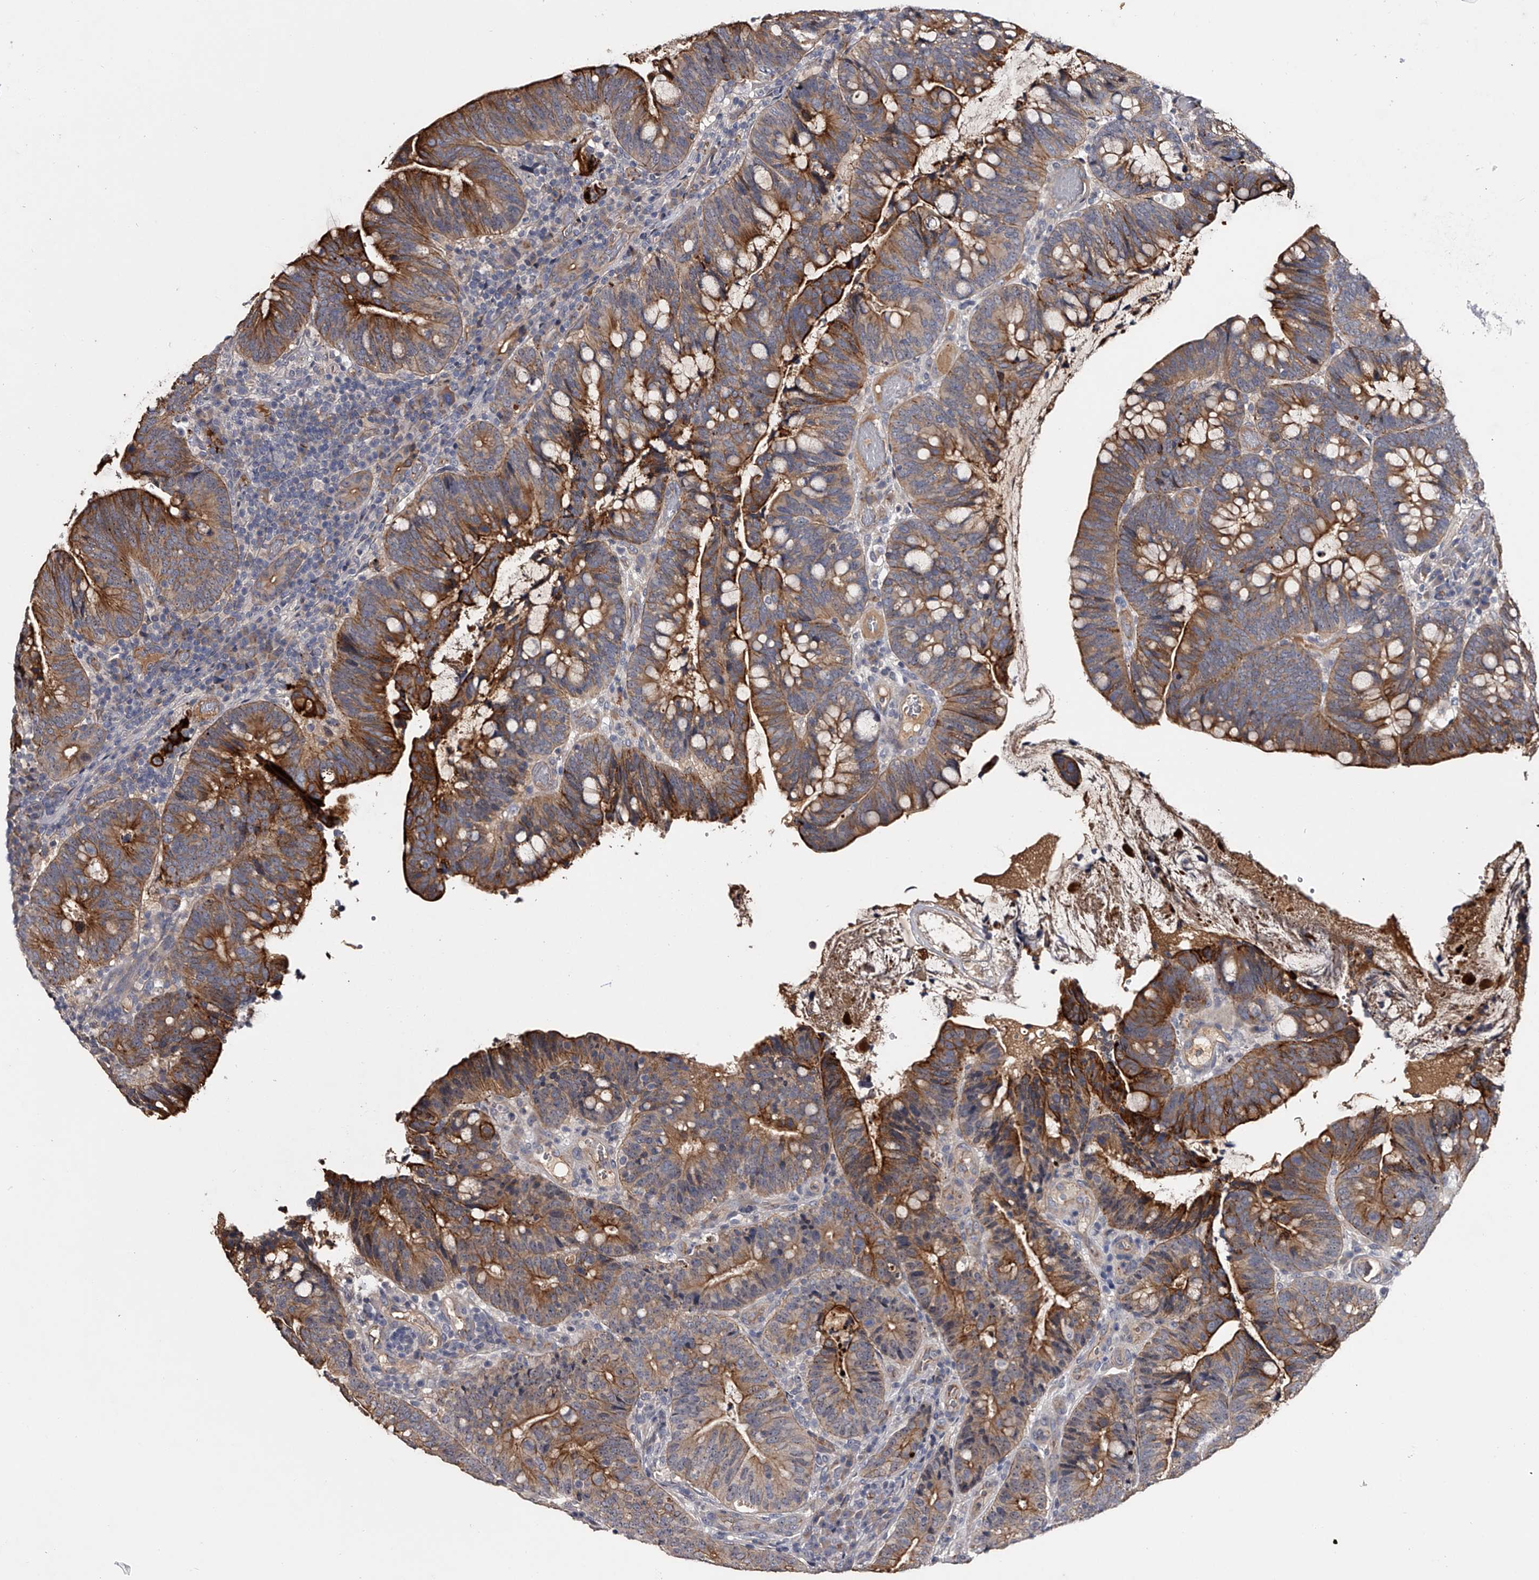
{"staining": {"intensity": "strong", "quantity": ">75%", "location": "cytoplasmic/membranous"}, "tissue": "colorectal cancer", "cell_type": "Tumor cells", "image_type": "cancer", "snomed": [{"axis": "morphology", "description": "Adenocarcinoma, NOS"}, {"axis": "topography", "description": "Colon"}], "caption": "Protein expression analysis of adenocarcinoma (colorectal) displays strong cytoplasmic/membranous positivity in about >75% of tumor cells.", "gene": "MDN1", "patient": {"sex": "female", "age": 66}}